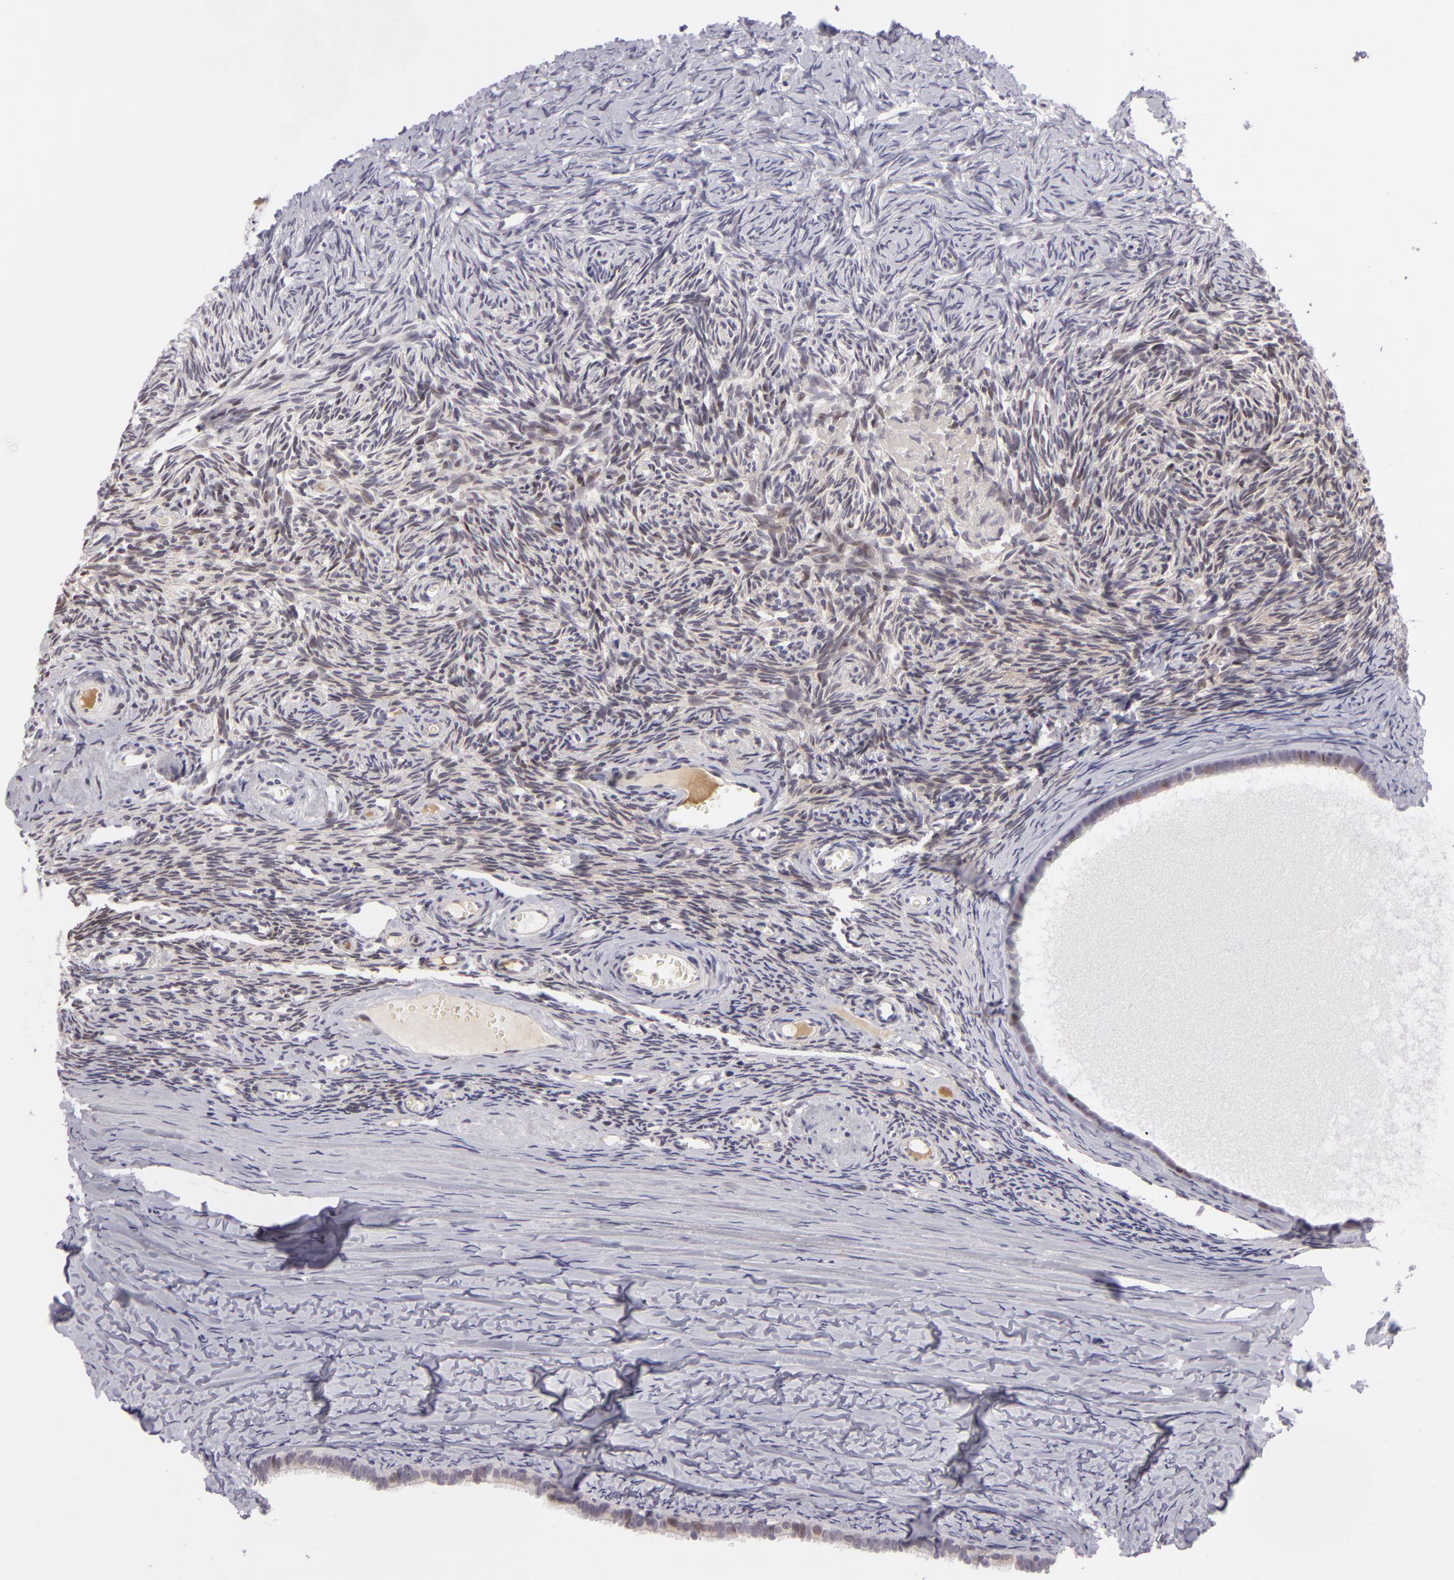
{"staining": {"intensity": "negative", "quantity": "none", "location": "none"}, "tissue": "ovary", "cell_type": "Follicle cells", "image_type": "normal", "snomed": [{"axis": "morphology", "description": "Normal tissue, NOS"}, {"axis": "topography", "description": "Ovary"}], "caption": "This is a micrograph of IHC staining of normal ovary, which shows no expression in follicle cells.", "gene": "CTNNB1", "patient": {"sex": "female", "age": 59}}